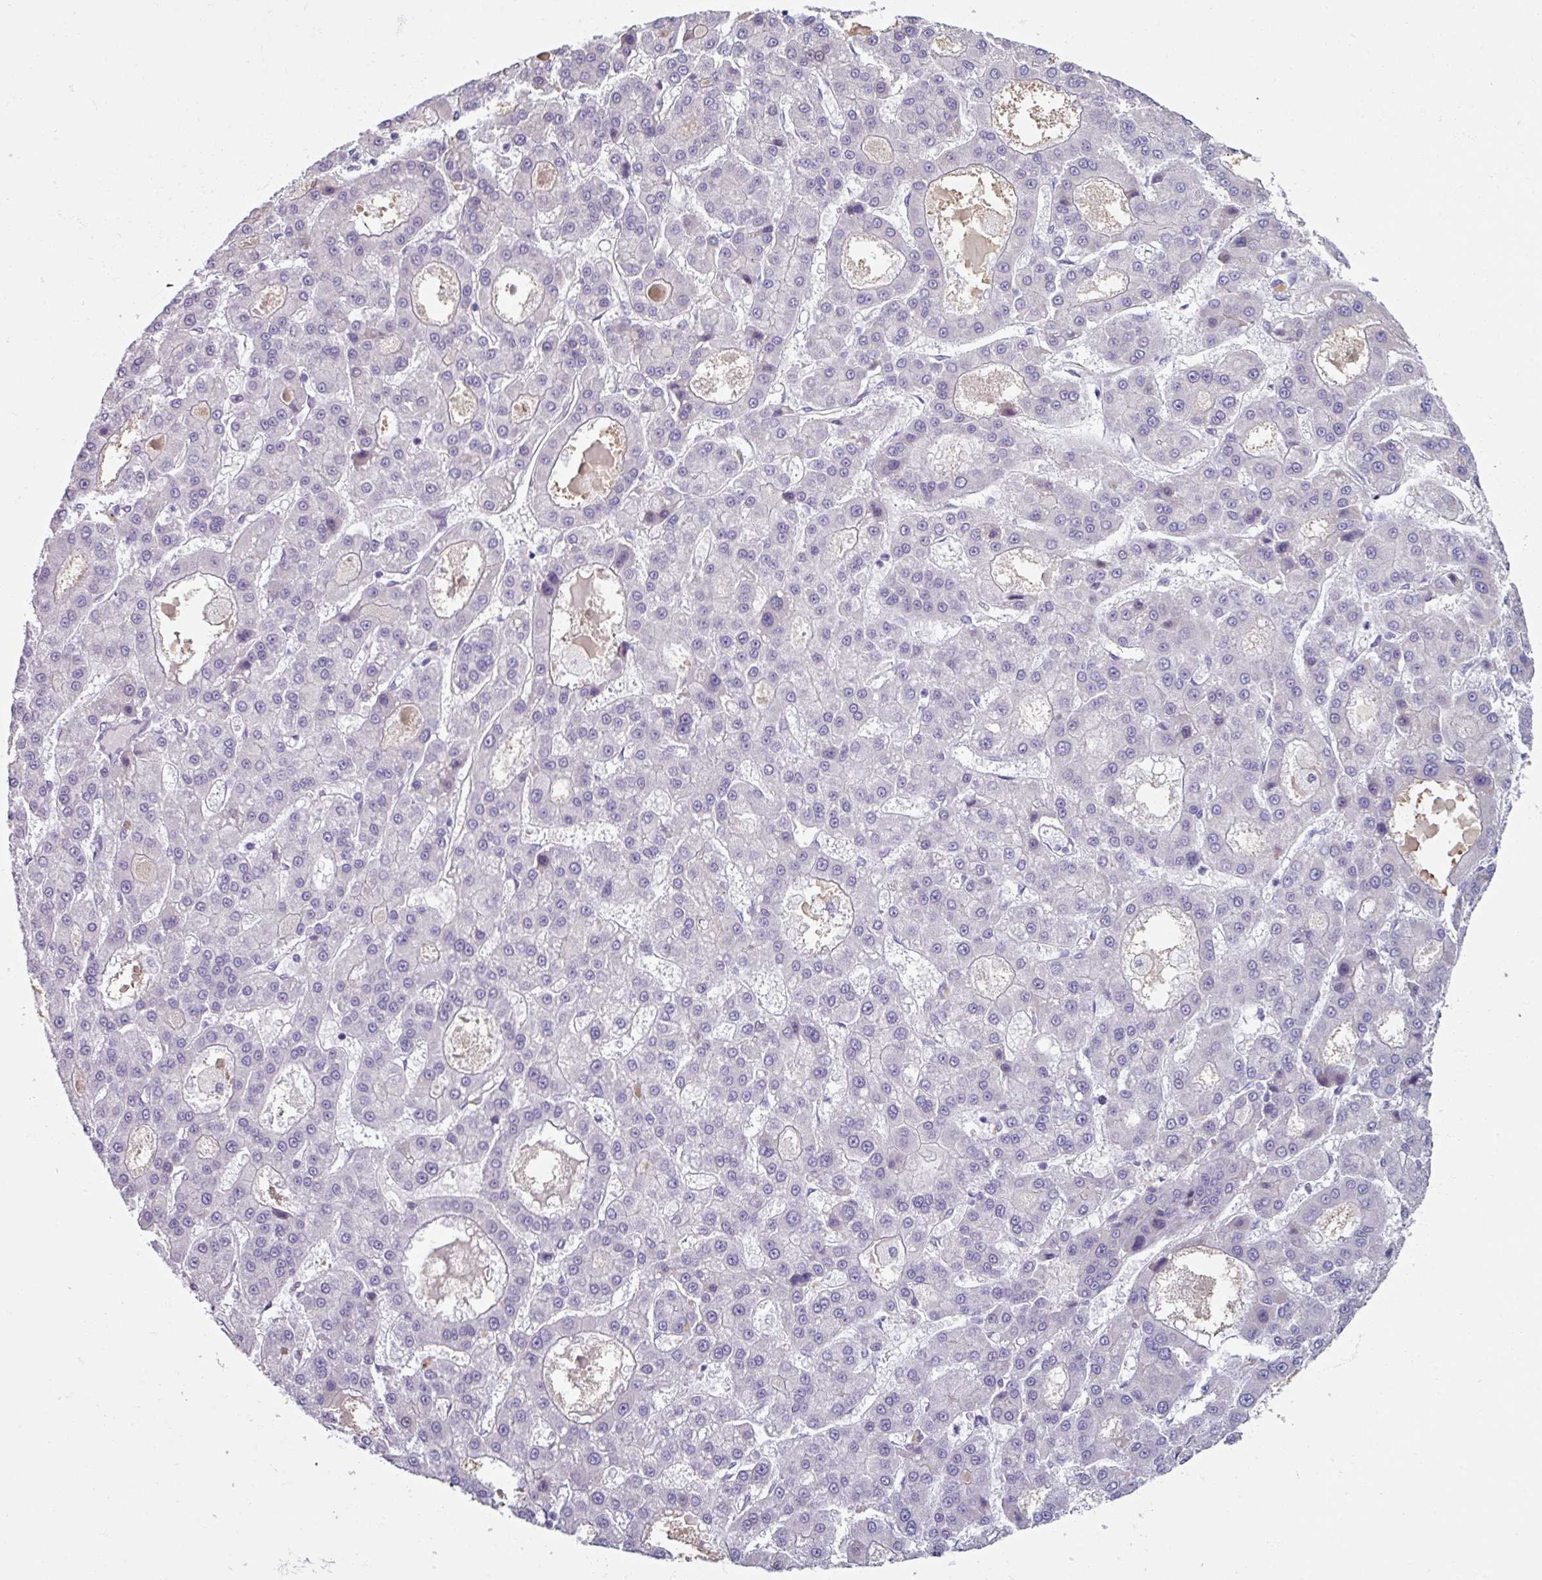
{"staining": {"intensity": "negative", "quantity": "none", "location": "none"}, "tissue": "liver cancer", "cell_type": "Tumor cells", "image_type": "cancer", "snomed": [{"axis": "morphology", "description": "Carcinoma, Hepatocellular, NOS"}, {"axis": "topography", "description": "Liver"}], "caption": "The micrograph exhibits no significant positivity in tumor cells of liver cancer. Nuclei are stained in blue.", "gene": "SPESP1", "patient": {"sex": "male", "age": 70}}